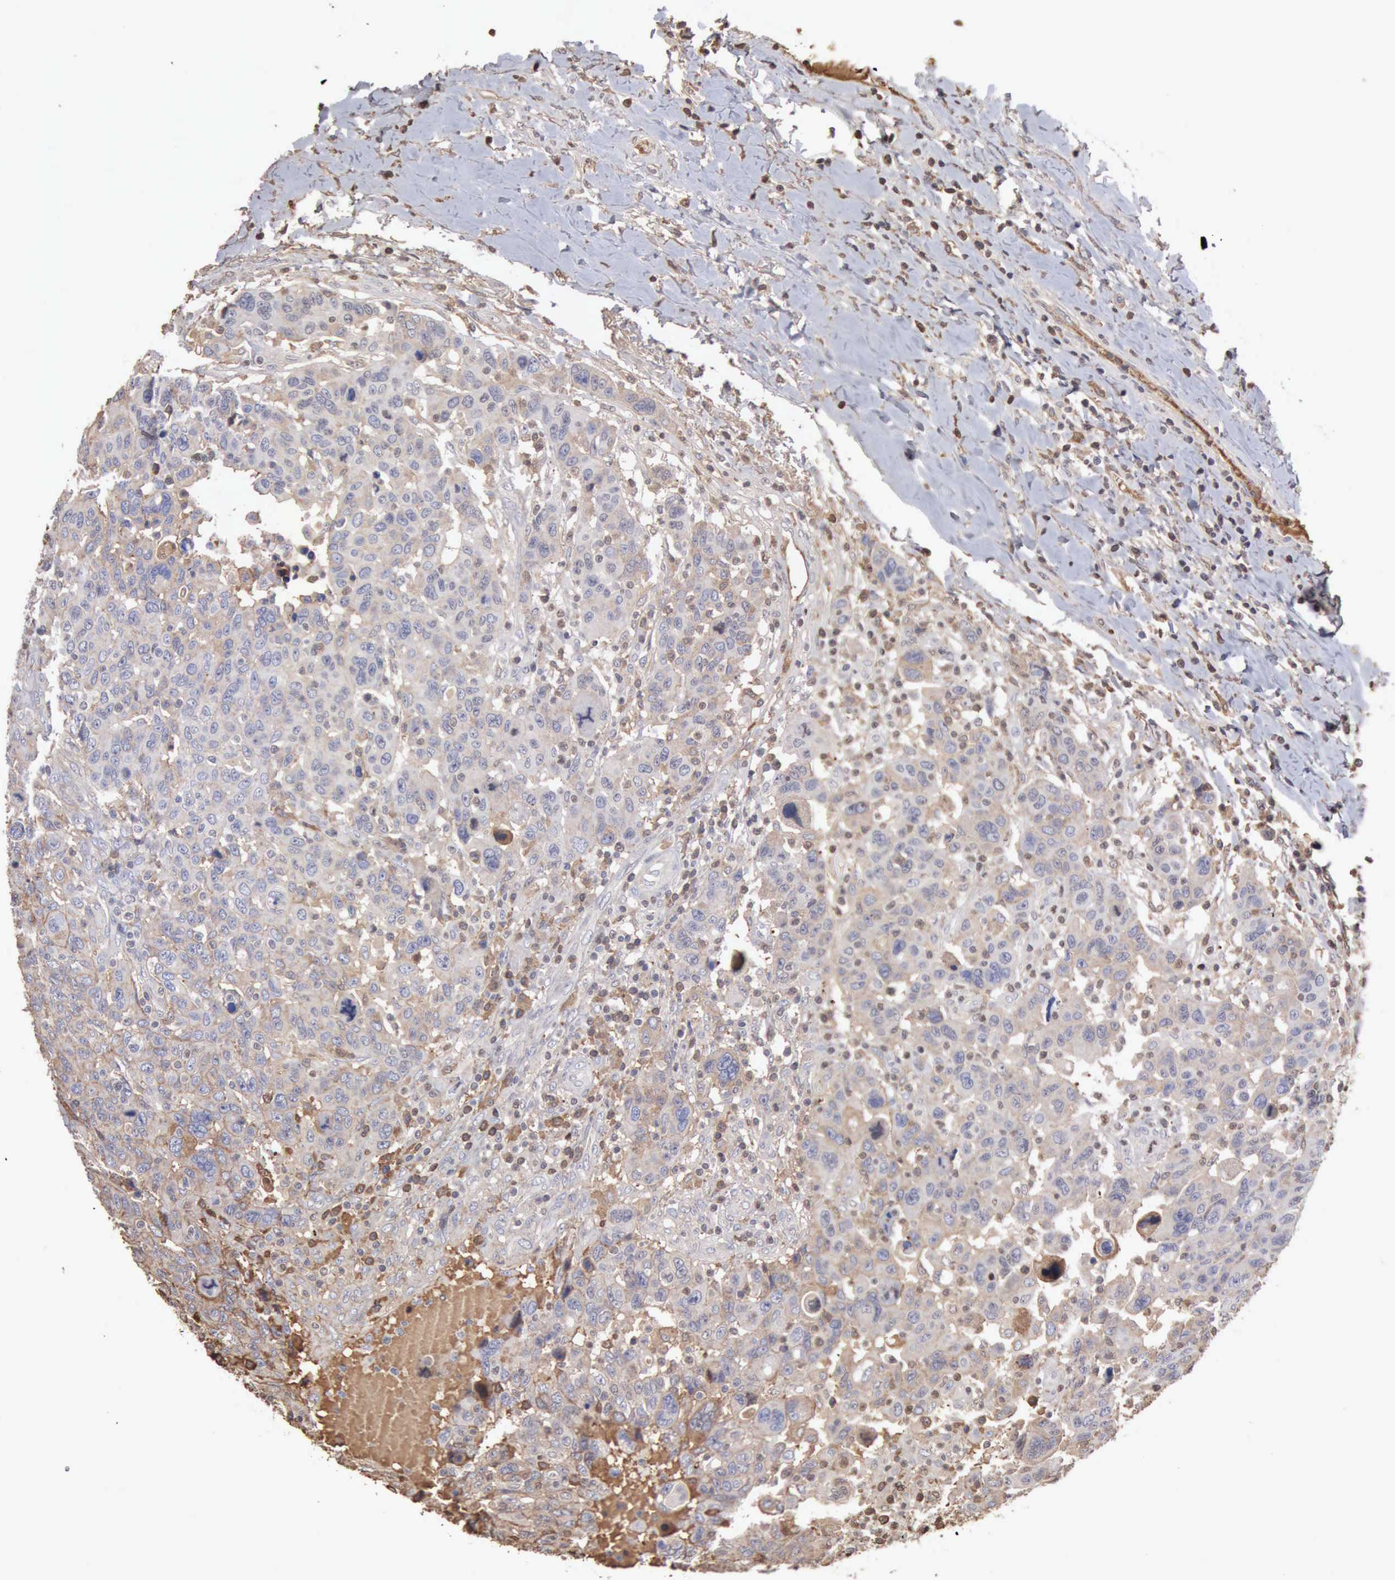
{"staining": {"intensity": "weak", "quantity": "<25%", "location": "cytoplasmic/membranous"}, "tissue": "breast cancer", "cell_type": "Tumor cells", "image_type": "cancer", "snomed": [{"axis": "morphology", "description": "Duct carcinoma"}, {"axis": "topography", "description": "Breast"}], "caption": "Human breast intraductal carcinoma stained for a protein using immunohistochemistry reveals no expression in tumor cells.", "gene": "SERPINA1", "patient": {"sex": "female", "age": 37}}